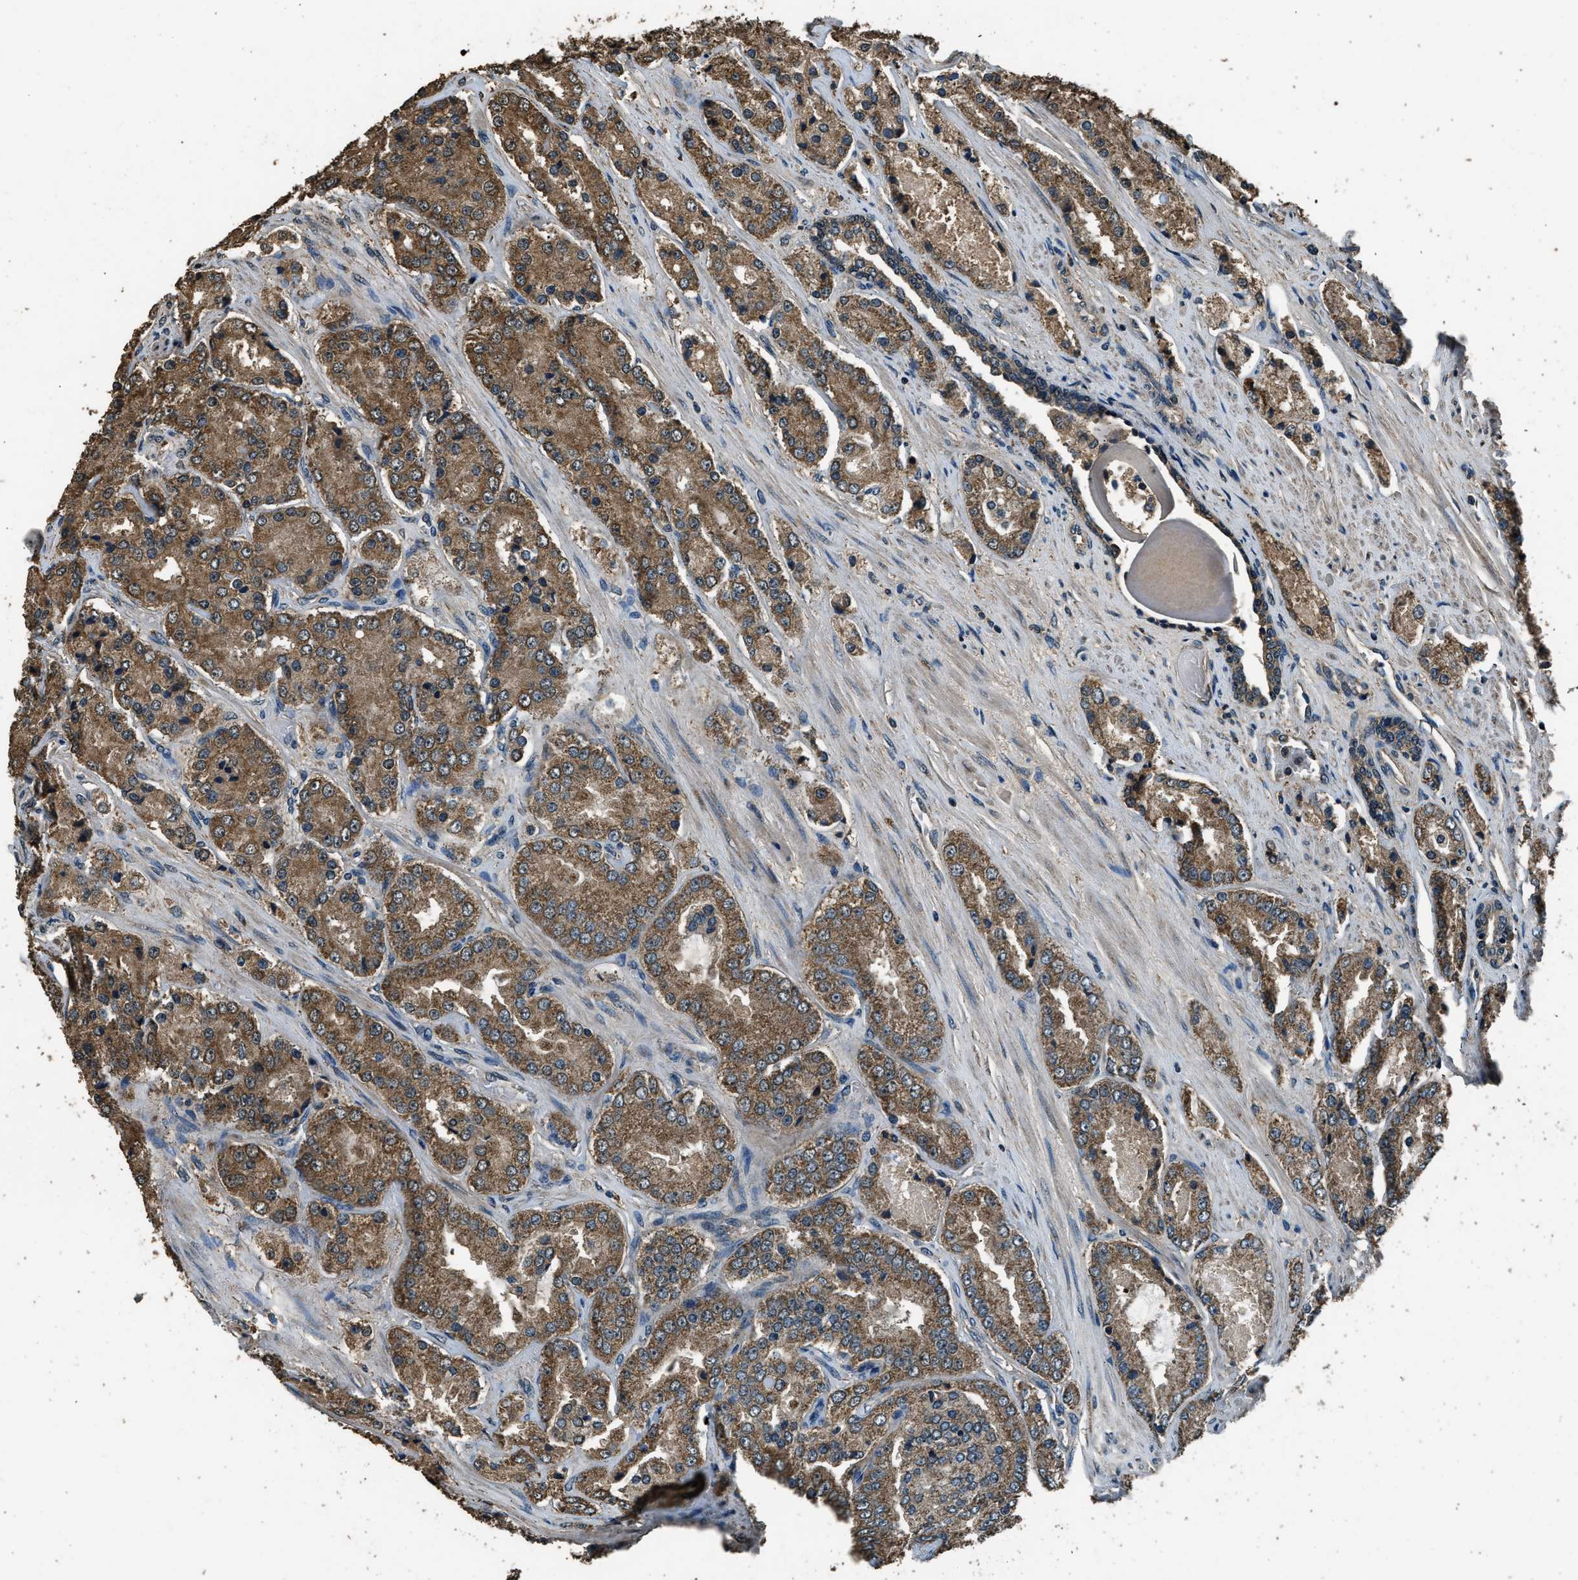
{"staining": {"intensity": "moderate", "quantity": ">75%", "location": "cytoplasmic/membranous"}, "tissue": "prostate cancer", "cell_type": "Tumor cells", "image_type": "cancer", "snomed": [{"axis": "morphology", "description": "Adenocarcinoma, High grade"}, {"axis": "topography", "description": "Prostate"}], "caption": "This micrograph demonstrates immunohistochemistry (IHC) staining of prostate cancer (high-grade adenocarcinoma), with medium moderate cytoplasmic/membranous staining in approximately >75% of tumor cells.", "gene": "SALL3", "patient": {"sex": "male", "age": 65}}